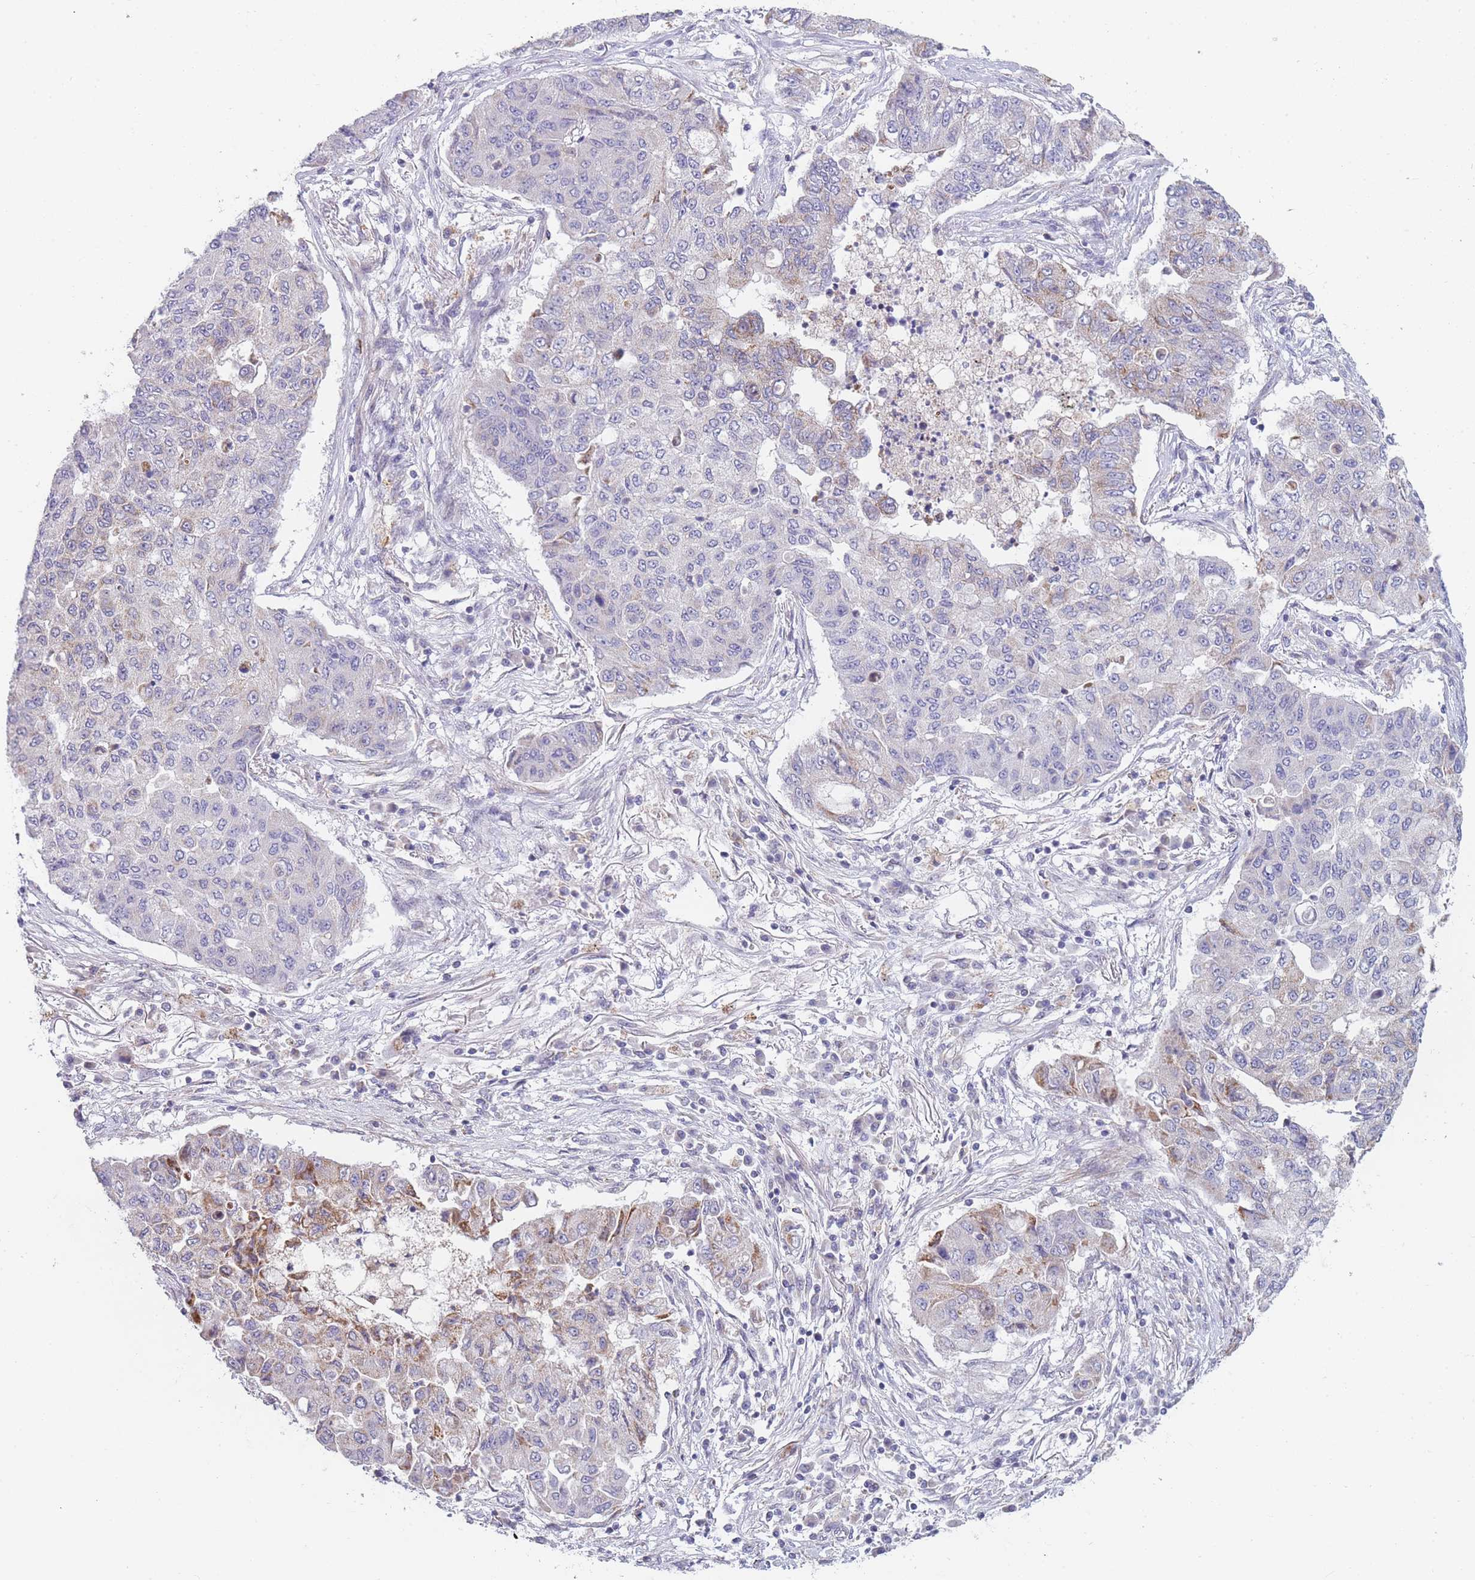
{"staining": {"intensity": "negative", "quantity": "none", "location": "none"}, "tissue": "lung cancer", "cell_type": "Tumor cells", "image_type": "cancer", "snomed": [{"axis": "morphology", "description": "Squamous cell carcinoma, NOS"}, {"axis": "topography", "description": "Lung"}], "caption": "This image is of lung squamous cell carcinoma stained with IHC to label a protein in brown with the nuclei are counter-stained blue. There is no expression in tumor cells. (DAB (3,3'-diaminobenzidine) IHC visualized using brightfield microscopy, high magnification).", "gene": "SMPD4", "patient": {"sex": "male", "age": 74}}